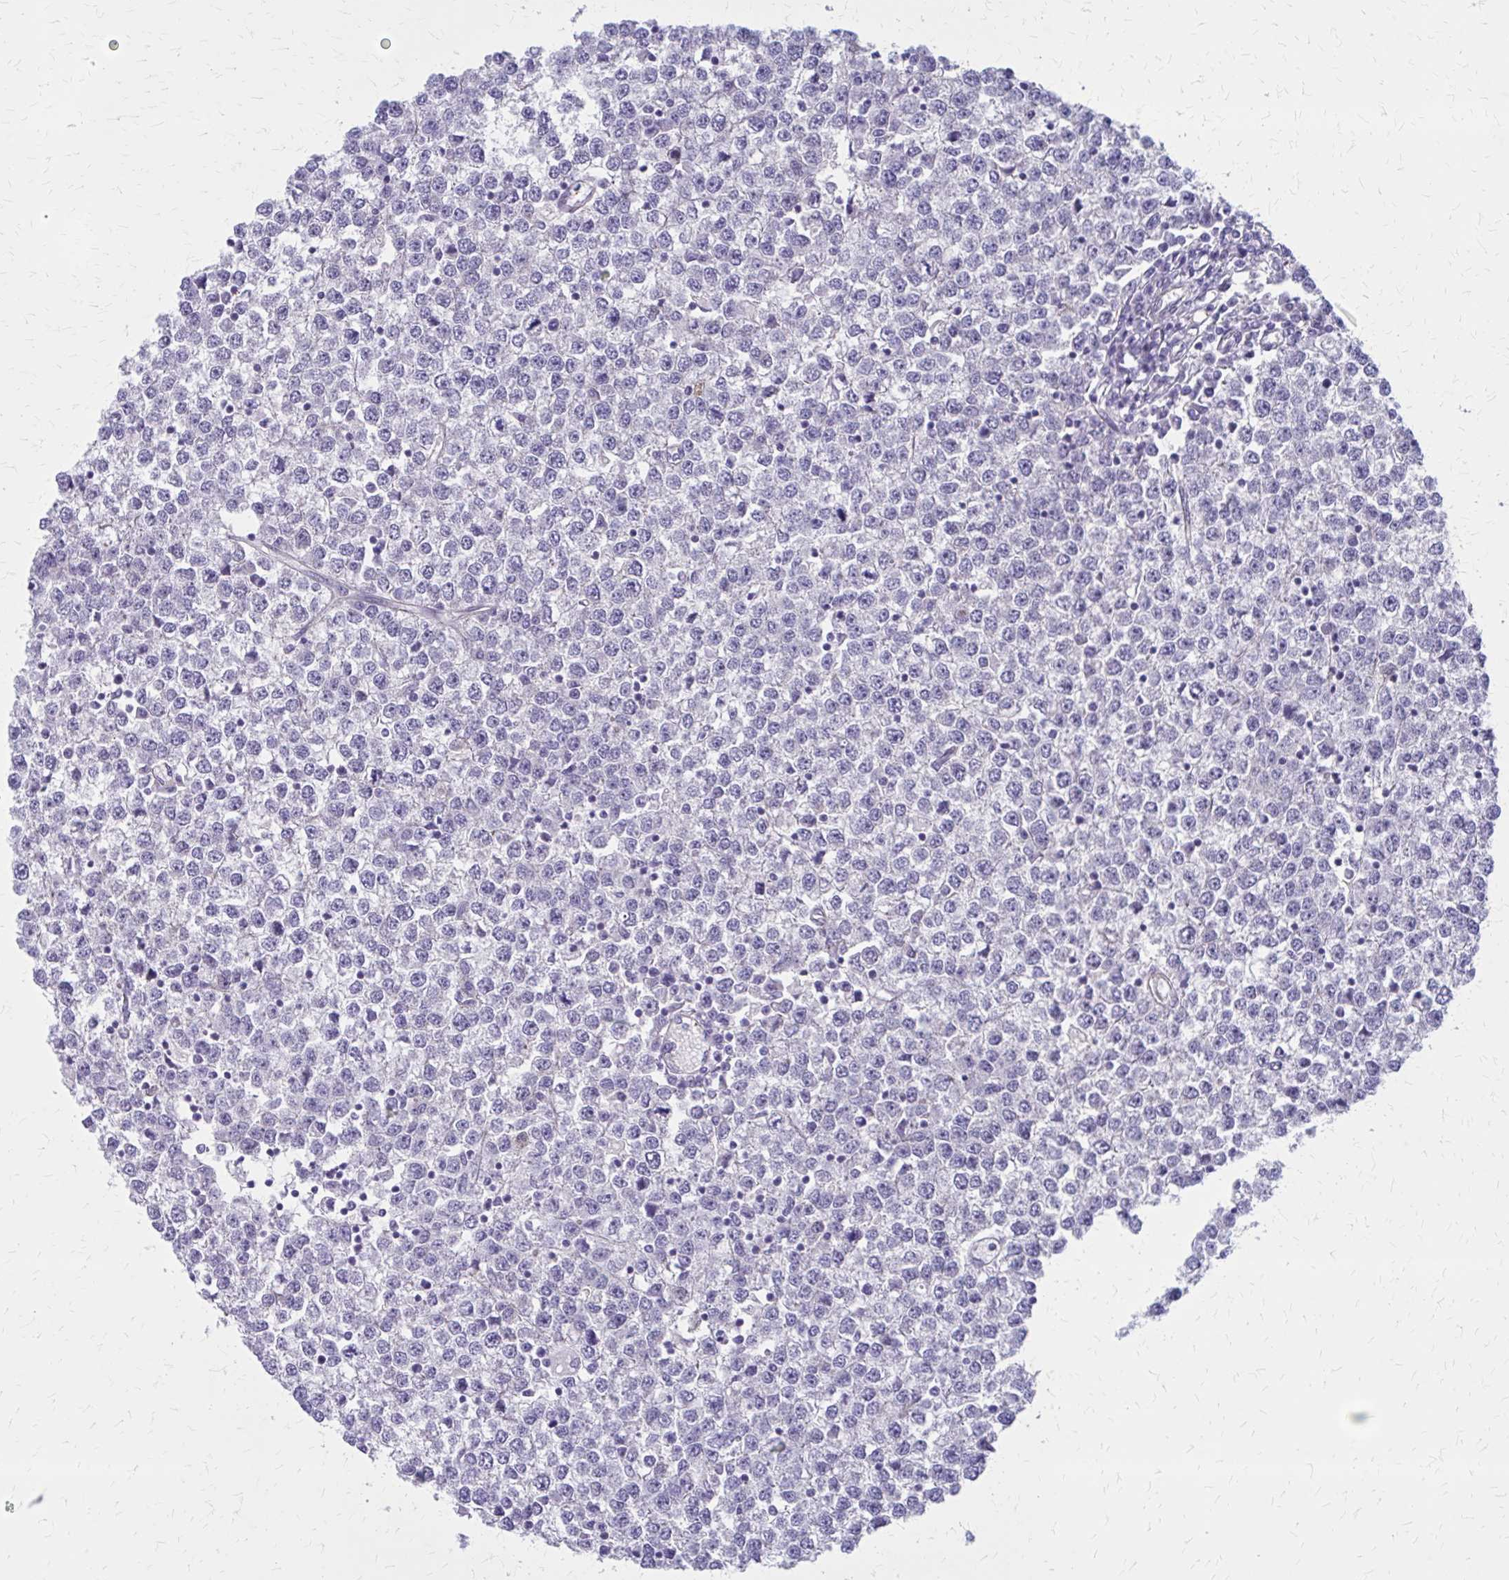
{"staining": {"intensity": "negative", "quantity": "none", "location": "none"}, "tissue": "testis cancer", "cell_type": "Tumor cells", "image_type": "cancer", "snomed": [{"axis": "morphology", "description": "Seminoma, NOS"}, {"axis": "topography", "description": "Testis"}], "caption": "A micrograph of testis cancer stained for a protein exhibits no brown staining in tumor cells.", "gene": "GLYATL2", "patient": {"sex": "male", "age": 65}}